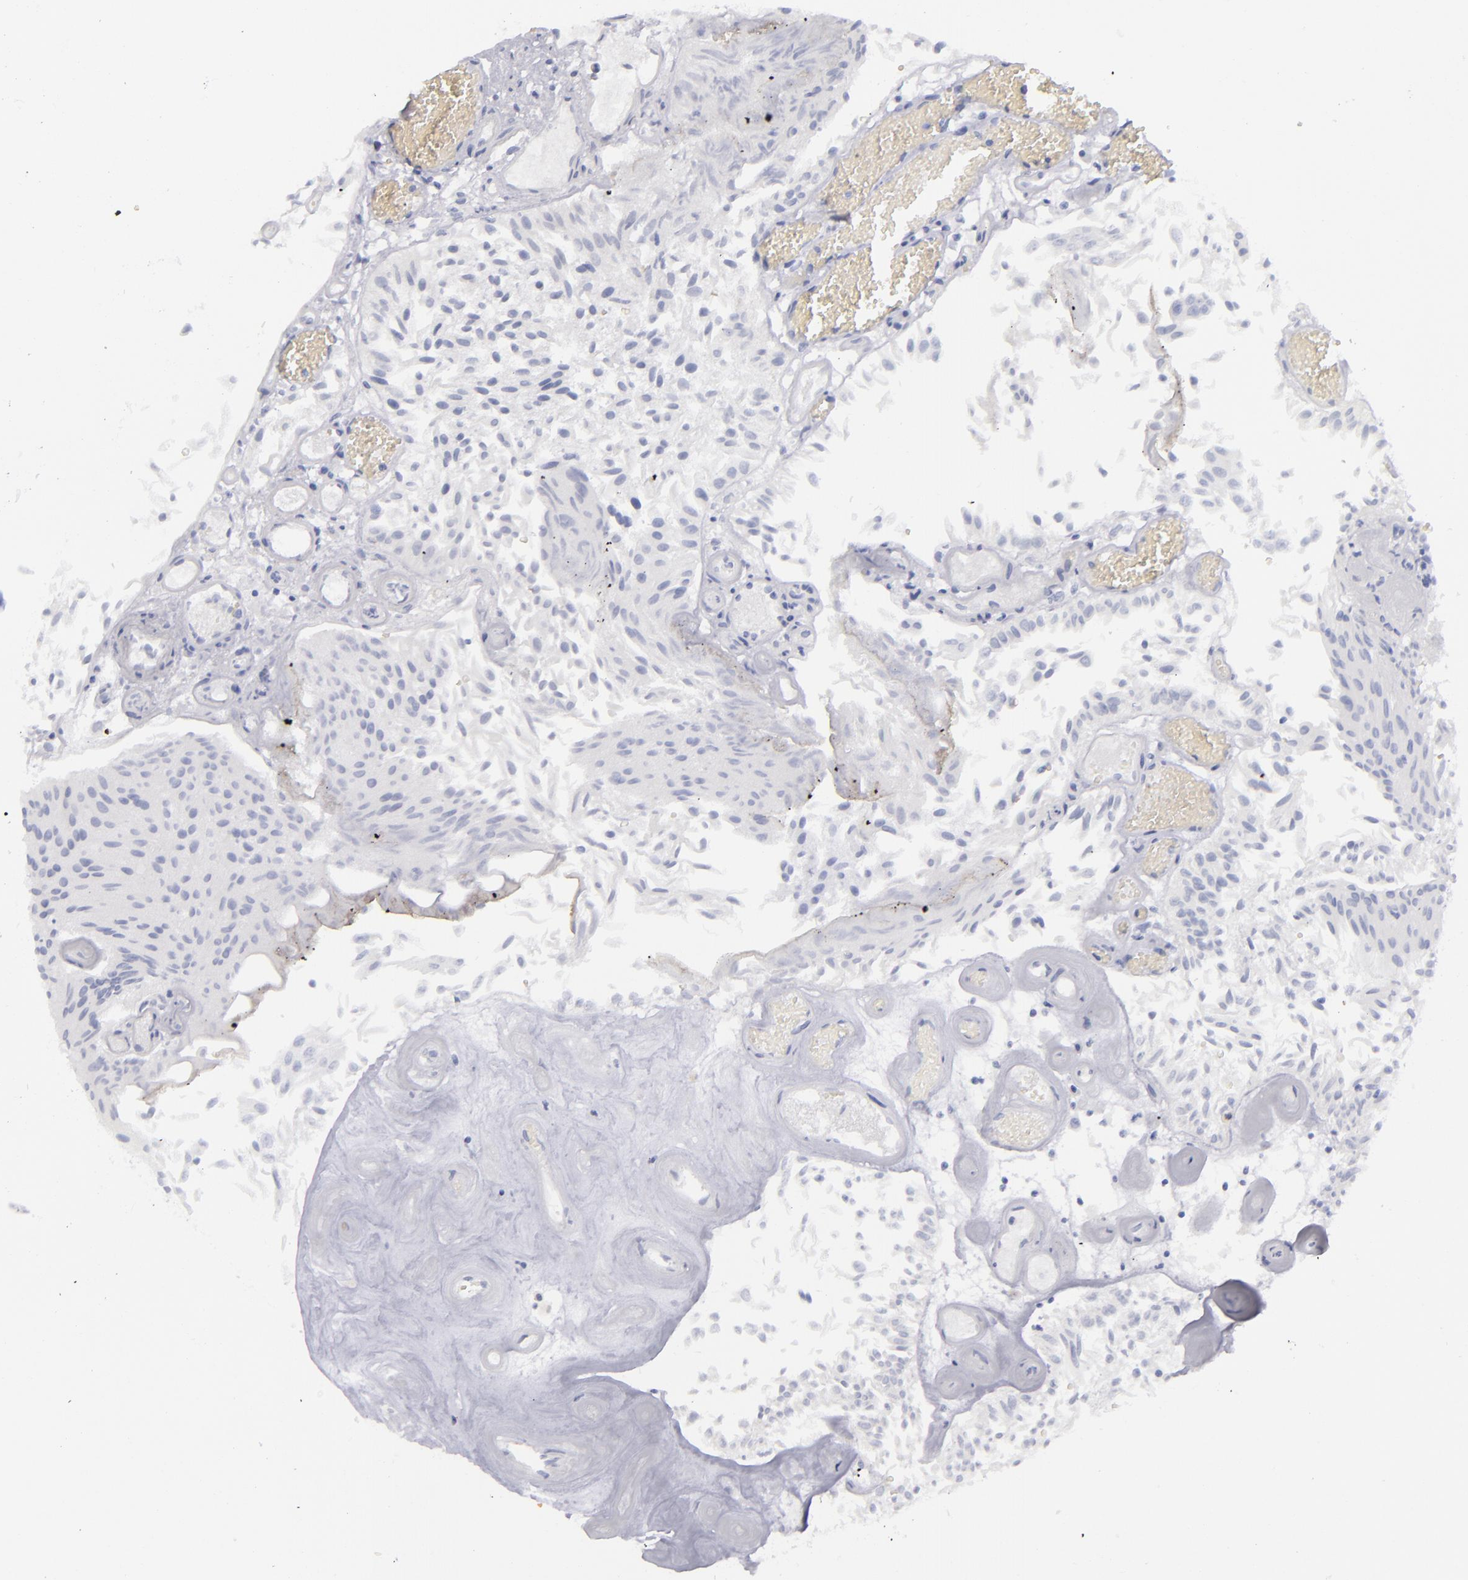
{"staining": {"intensity": "negative", "quantity": "none", "location": "none"}, "tissue": "urothelial cancer", "cell_type": "Tumor cells", "image_type": "cancer", "snomed": [{"axis": "morphology", "description": "Urothelial carcinoma, Low grade"}, {"axis": "topography", "description": "Urinary bladder"}], "caption": "A high-resolution micrograph shows IHC staining of low-grade urothelial carcinoma, which reveals no significant staining in tumor cells.", "gene": "CD22", "patient": {"sex": "male", "age": 86}}